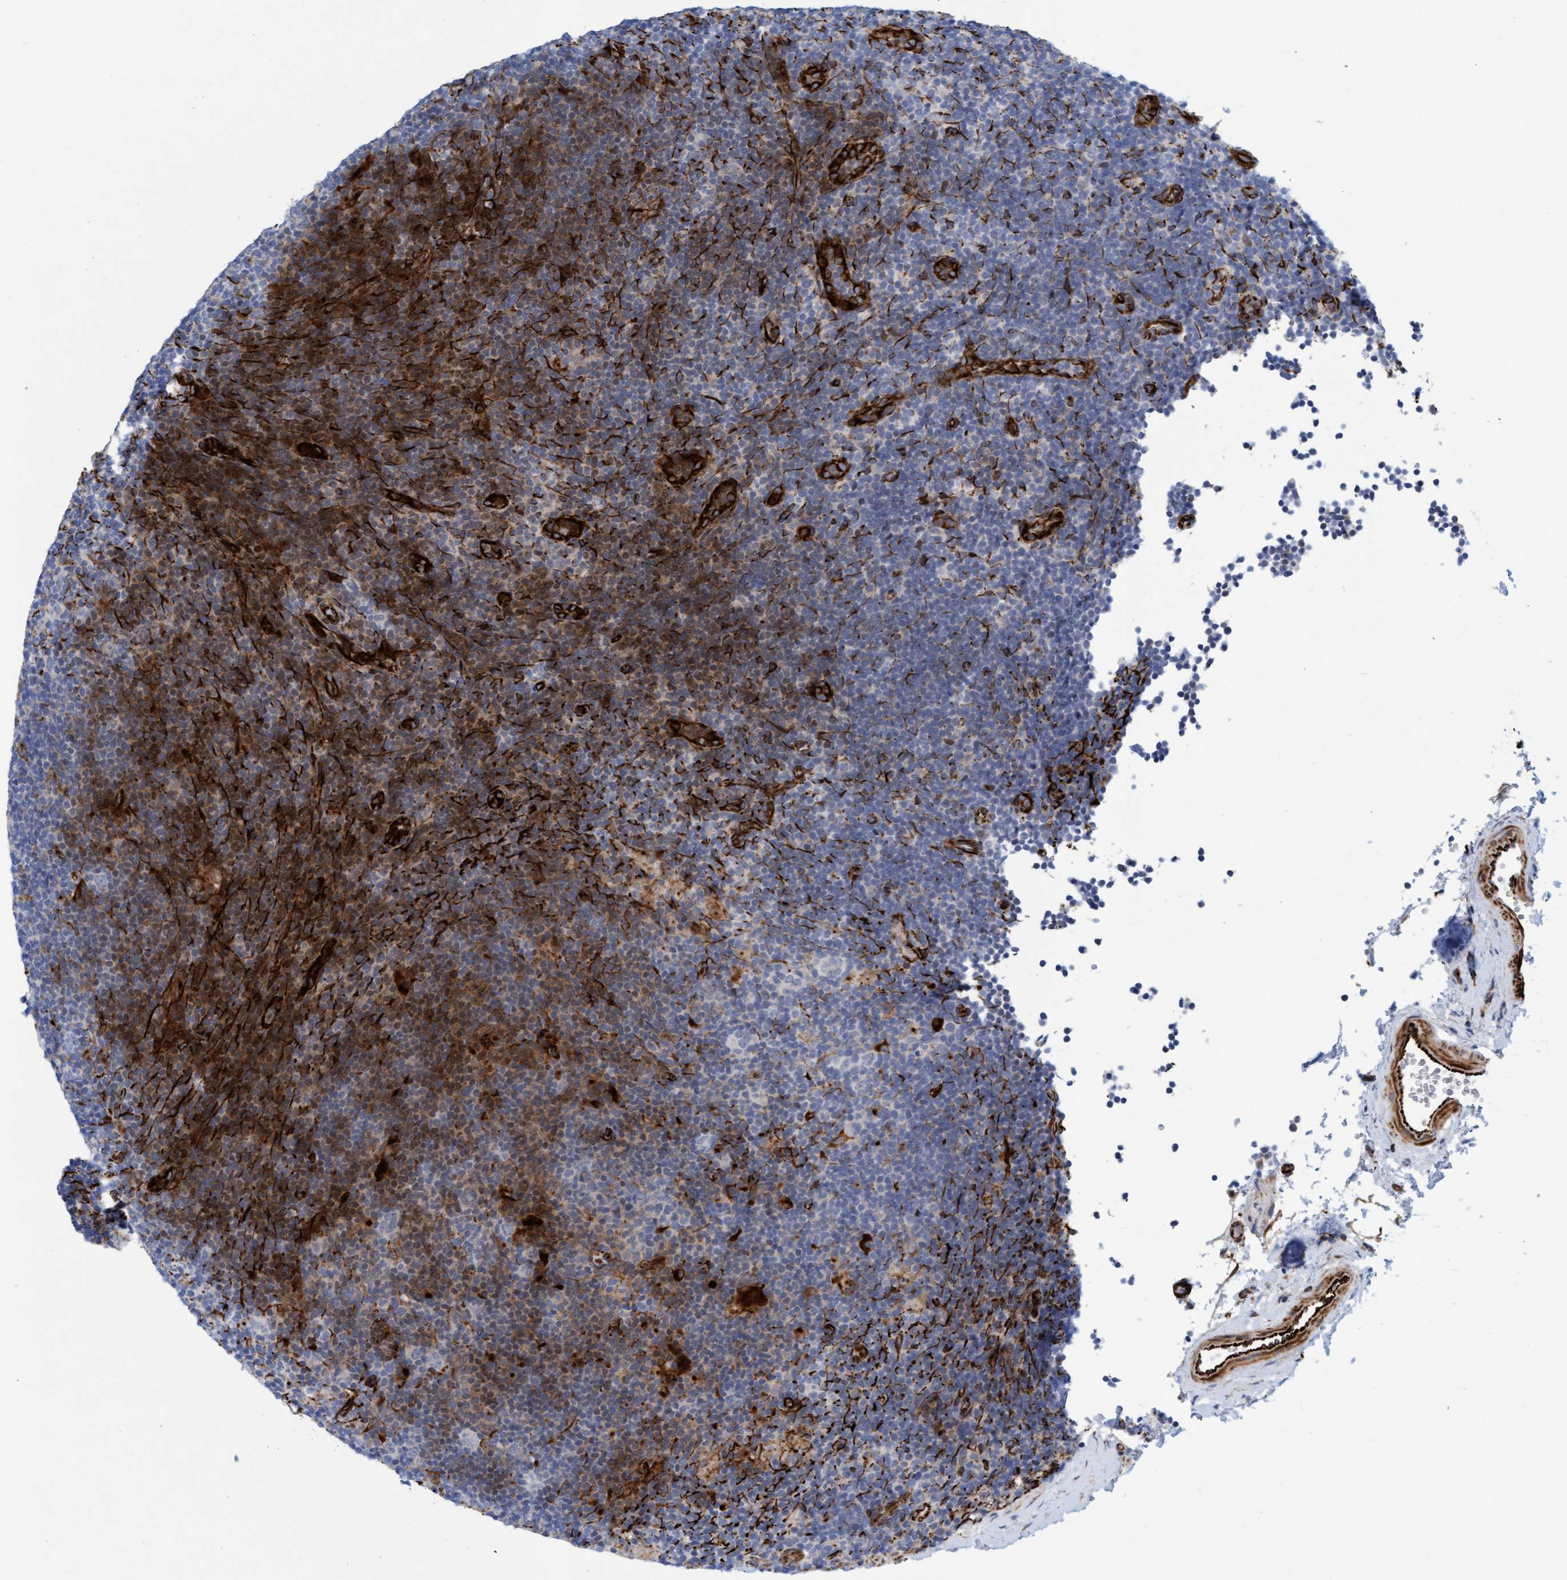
{"staining": {"intensity": "negative", "quantity": "none", "location": "none"}, "tissue": "lymphoma", "cell_type": "Tumor cells", "image_type": "cancer", "snomed": [{"axis": "morphology", "description": "Hodgkin's disease, NOS"}, {"axis": "topography", "description": "Lymph node"}], "caption": "DAB immunohistochemical staining of lymphoma exhibits no significant expression in tumor cells.", "gene": "POLG2", "patient": {"sex": "female", "age": 57}}